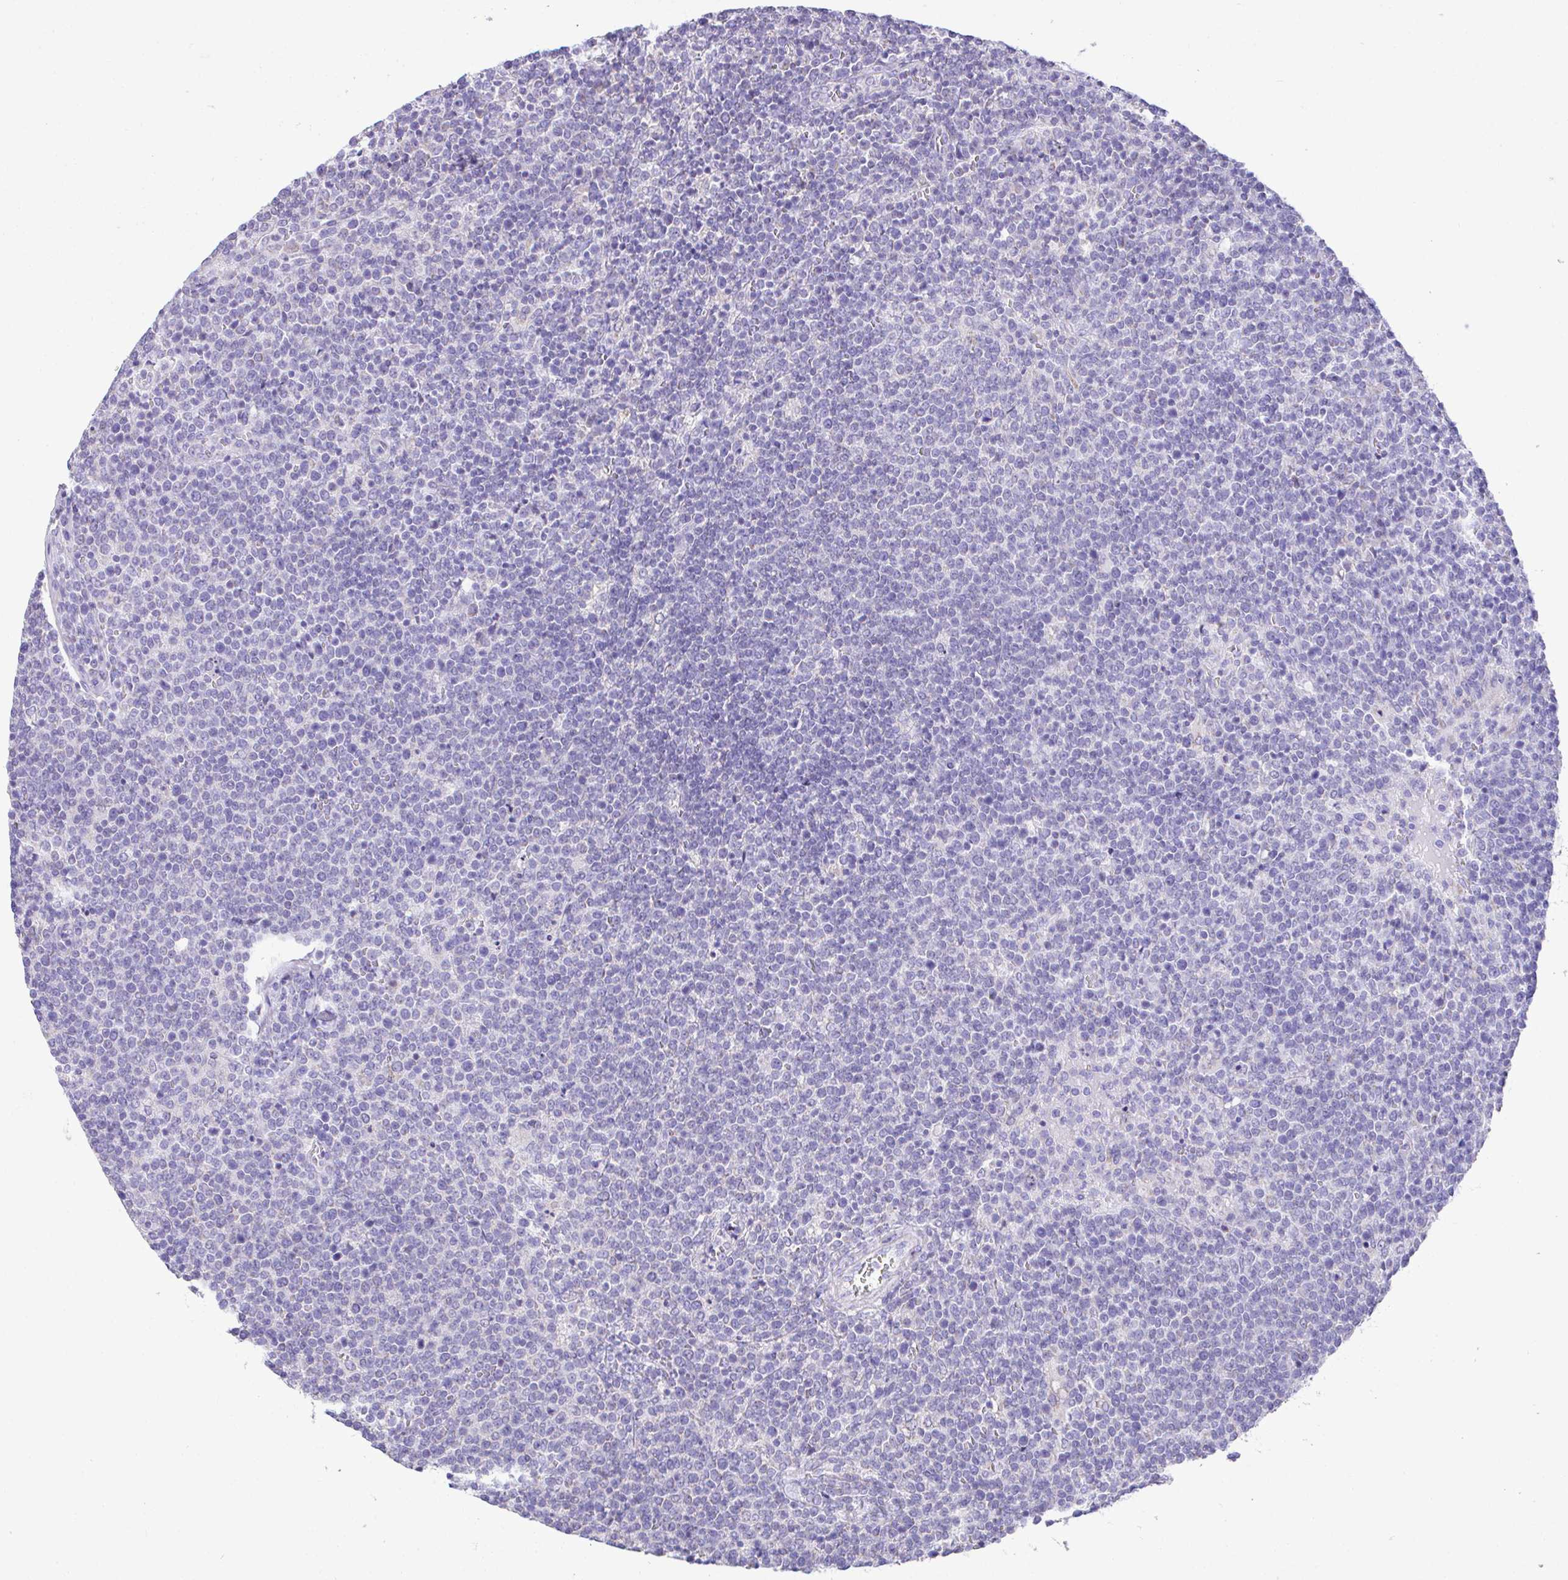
{"staining": {"intensity": "negative", "quantity": "none", "location": "none"}, "tissue": "lymphoma", "cell_type": "Tumor cells", "image_type": "cancer", "snomed": [{"axis": "morphology", "description": "Malignant lymphoma, non-Hodgkin's type, High grade"}, {"axis": "topography", "description": "Lymph node"}], "caption": "The image exhibits no staining of tumor cells in lymphoma.", "gene": "NLRP8", "patient": {"sex": "male", "age": 61}}